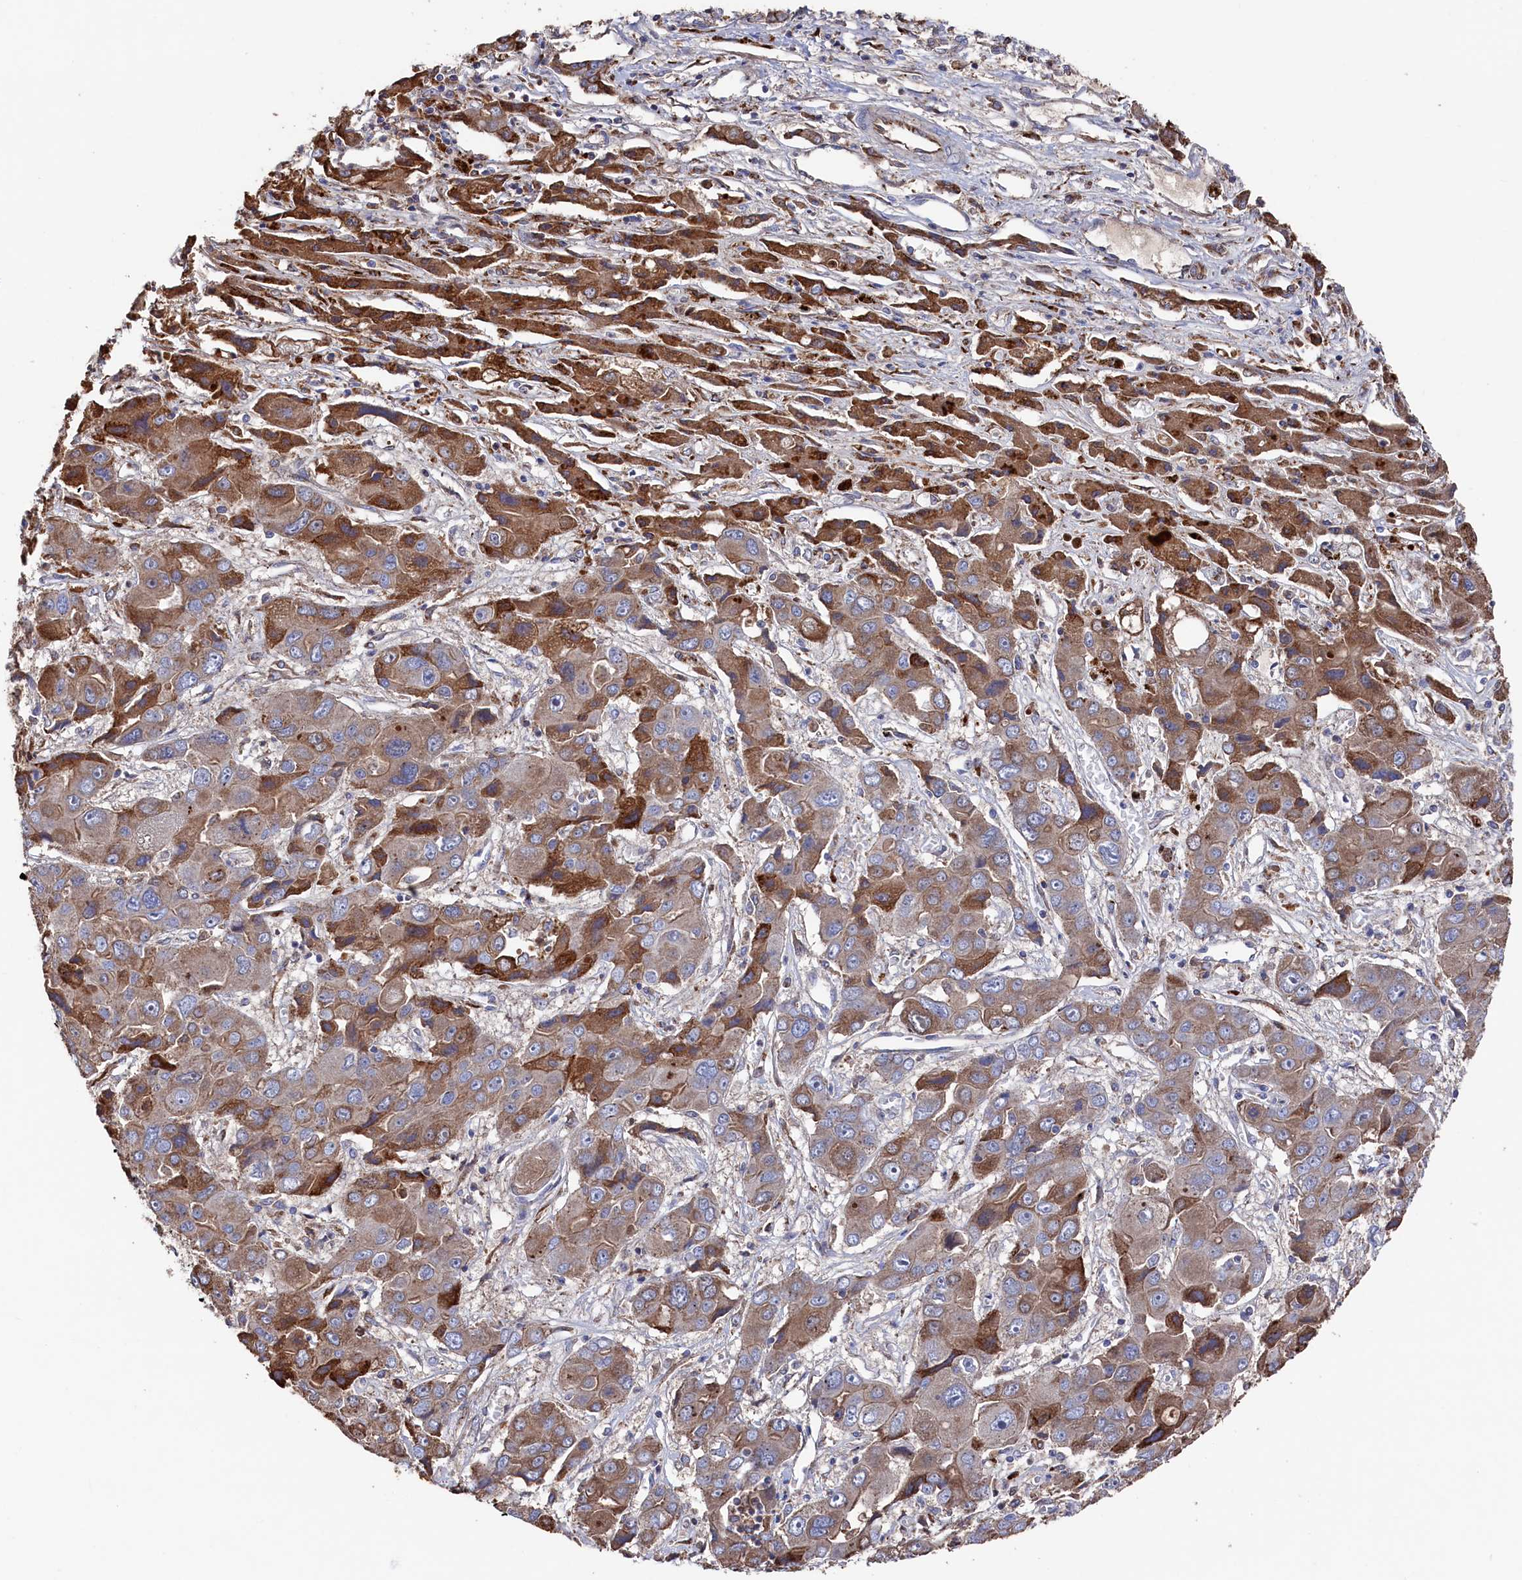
{"staining": {"intensity": "strong", "quantity": "25%-75%", "location": "cytoplasmic/membranous"}, "tissue": "liver cancer", "cell_type": "Tumor cells", "image_type": "cancer", "snomed": [{"axis": "morphology", "description": "Cholangiocarcinoma"}, {"axis": "topography", "description": "Liver"}], "caption": "Protein expression analysis of liver cancer (cholangiocarcinoma) shows strong cytoplasmic/membranous expression in about 25%-75% of tumor cells. Using DAB (3,3'-diaminobenzidine) (brown) and hematoxylin (blue) stains, captured at high magnification using brightfield microscopy.", "gene": "TK2", "patient": {"sex": "male", "age": 67}}